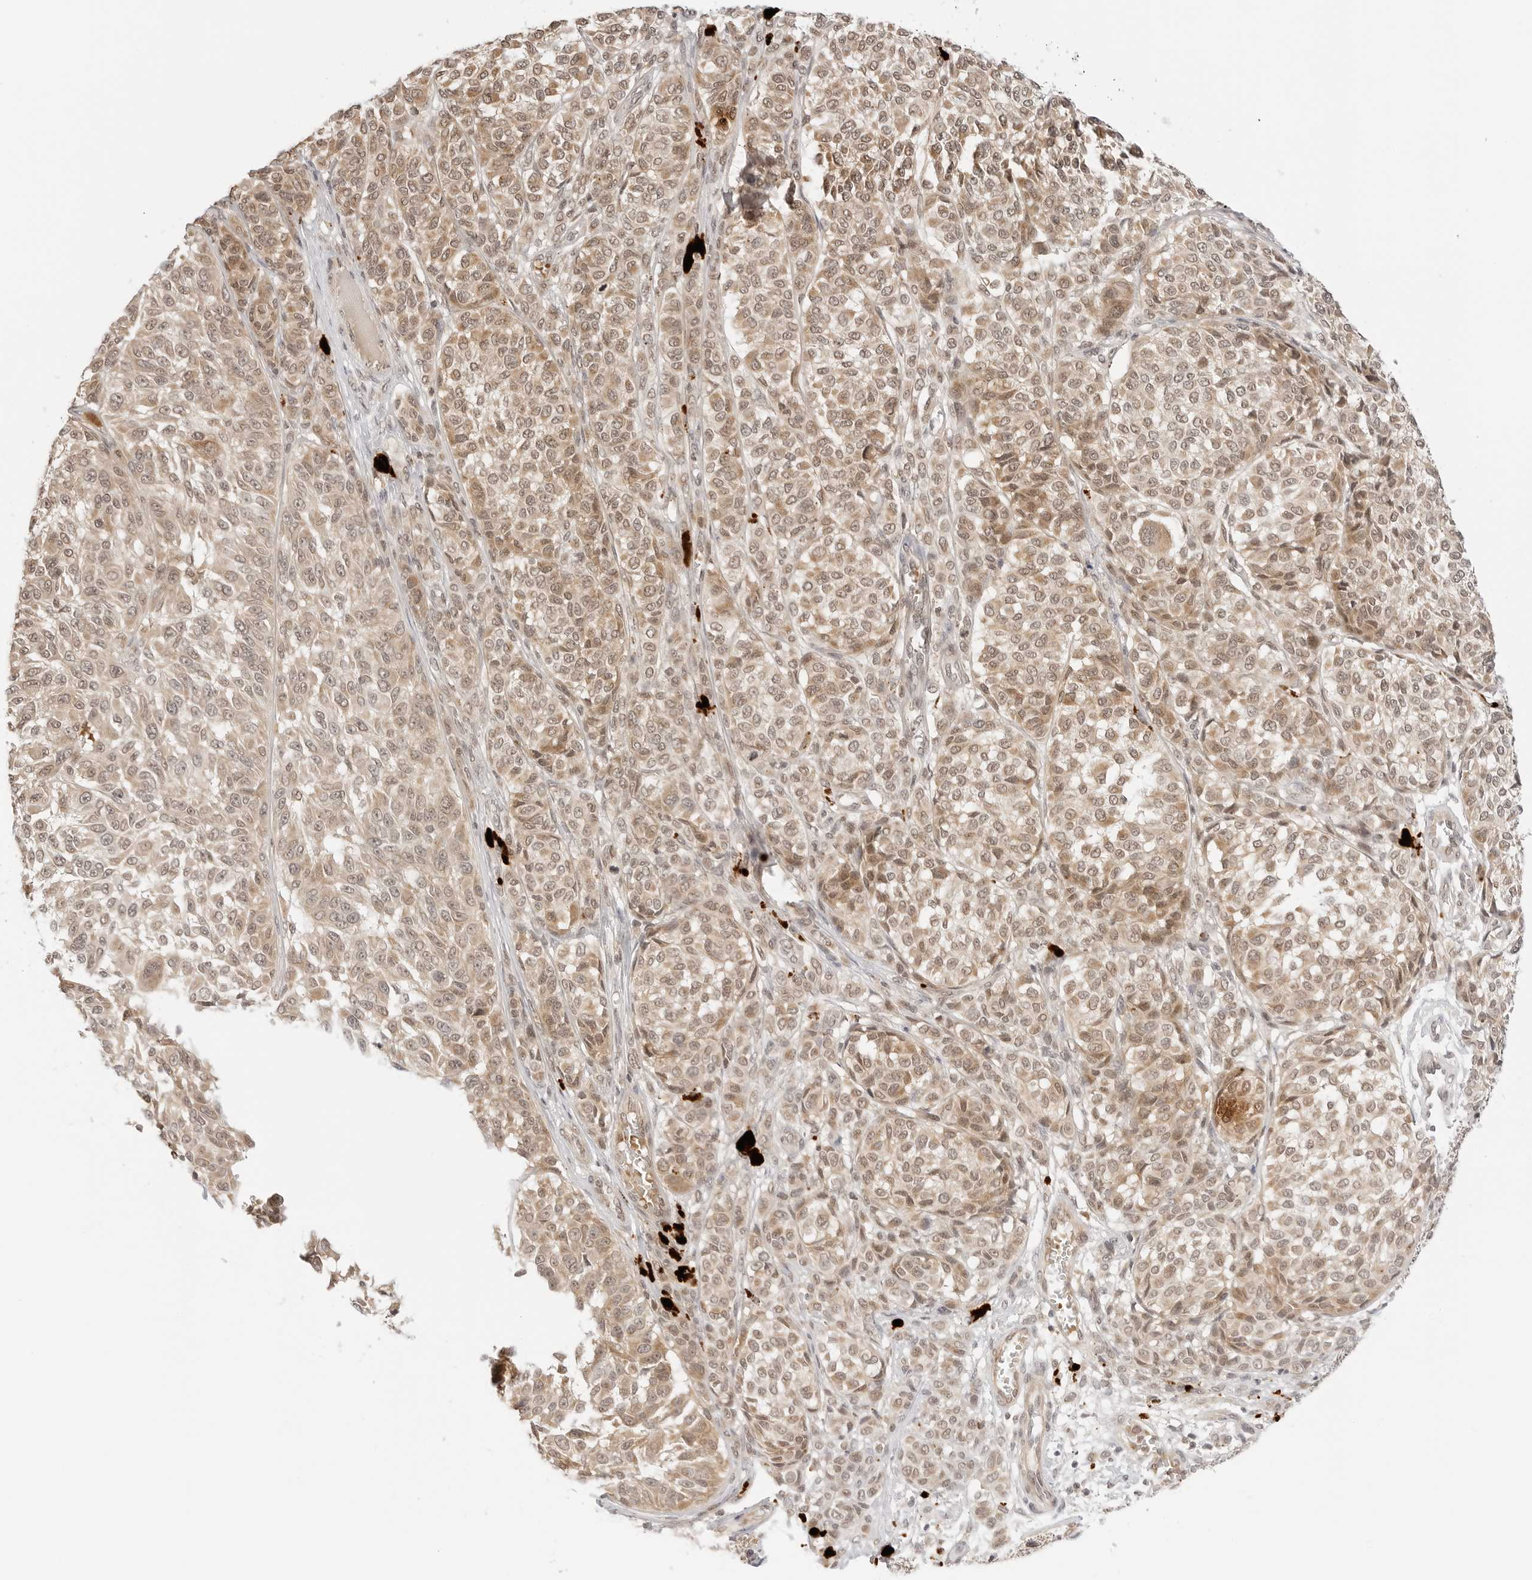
{"staining": {"intensity": "moderate", "quantity": ">75%", "location": "cytoplasmic/membranous,nuclear"}, "tissue": "melanoma", "cell_type": "Tumor cells", "image_type": "cancer", "snomed": [{"axis": "morphology", "description": "Malignant melanoma, NOS"}, {"axis": "topography", "description": "Skin"}], "caption": "Melanoma stained with a brown dye exhibits moderate cytoplasmic/membranous and nuclear positive positivity in about >75% of tumor cells.", "gene": "GPR34", "patient": {"sex": "male", "age": 83}}